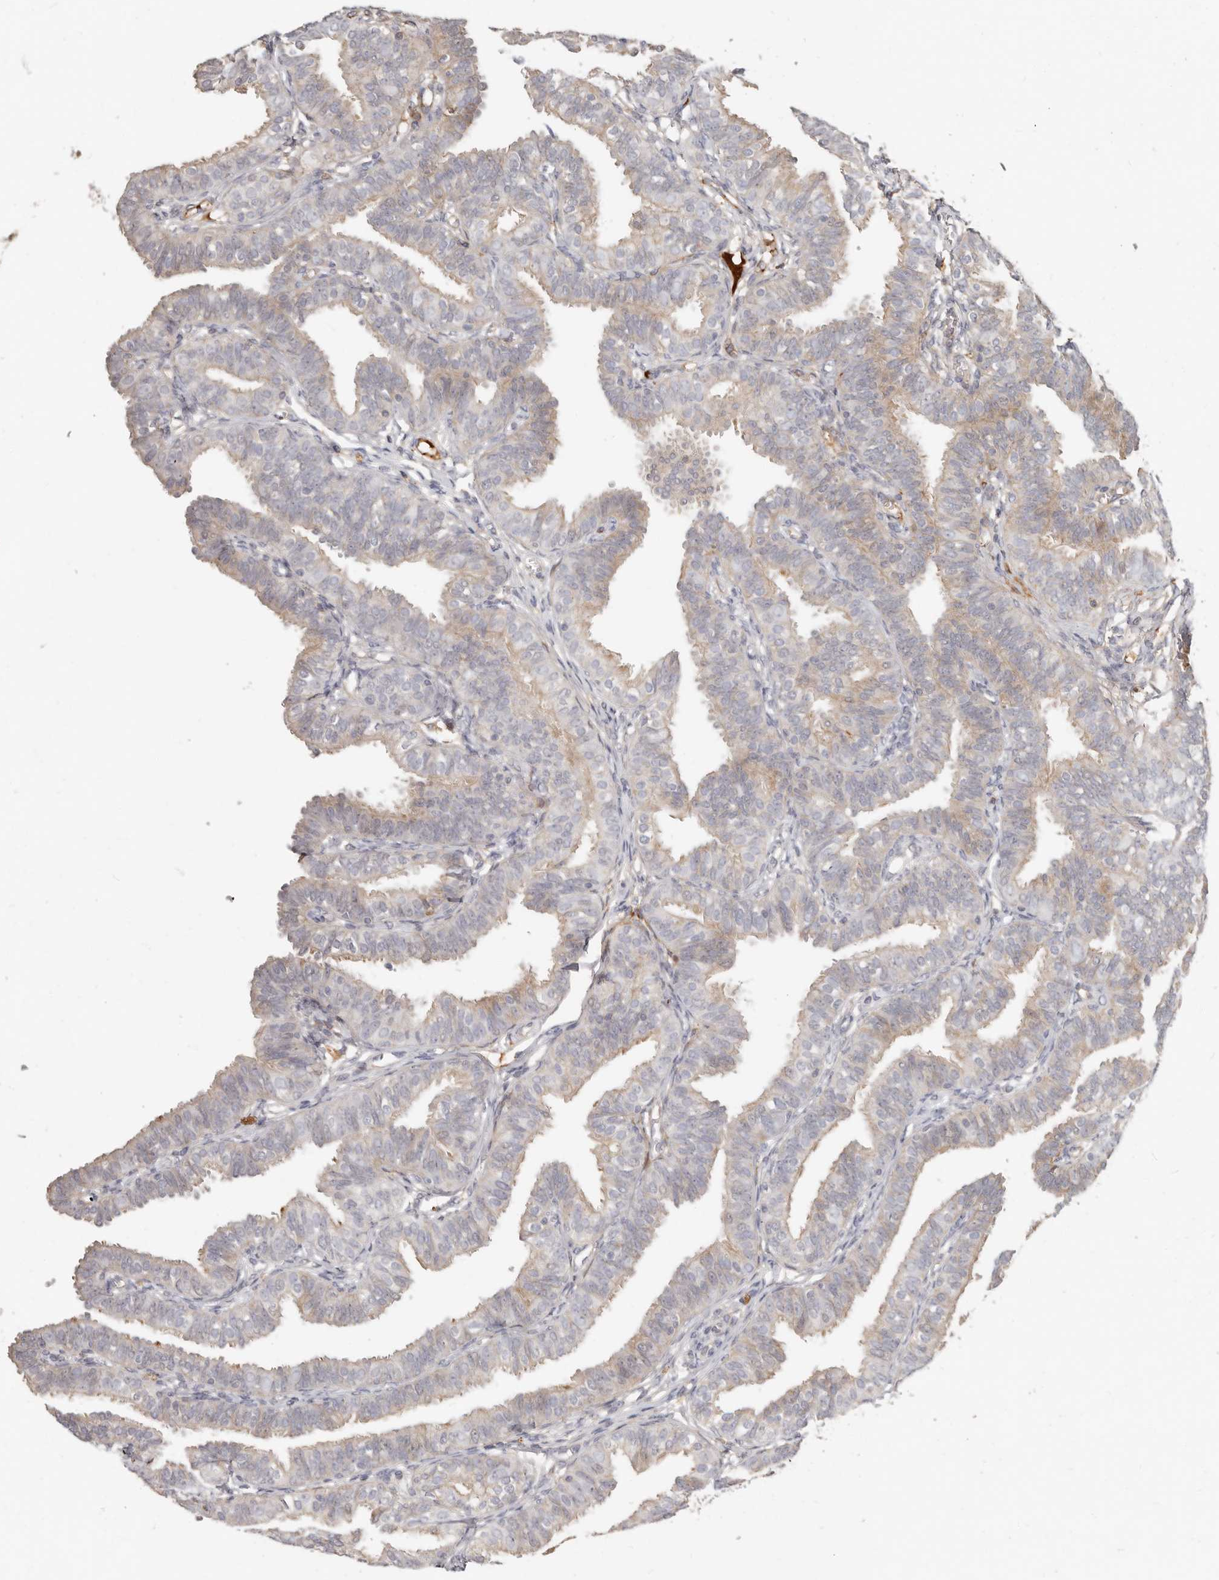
{"staining": {"intensity": "moderate", "quantity": "<25%", "location": "cytoplasmic/membranous"}, "tissue": "fallopian tube", "cell_type": "Glandular cells", "image_type": "normal", "snomed": [{"axis": "morphology", "description": "Normal tissue, NOS"}, {"axis": "topography", "description": "Fallopian tube"}], "caption": "Protein staining of benign fallopian tube reveals moderate cytoplasmic/membranous expression in approximately <25% of glandular cells.", "gene": "MTFR2", "patient": {"sex": "female", "age": 35}}